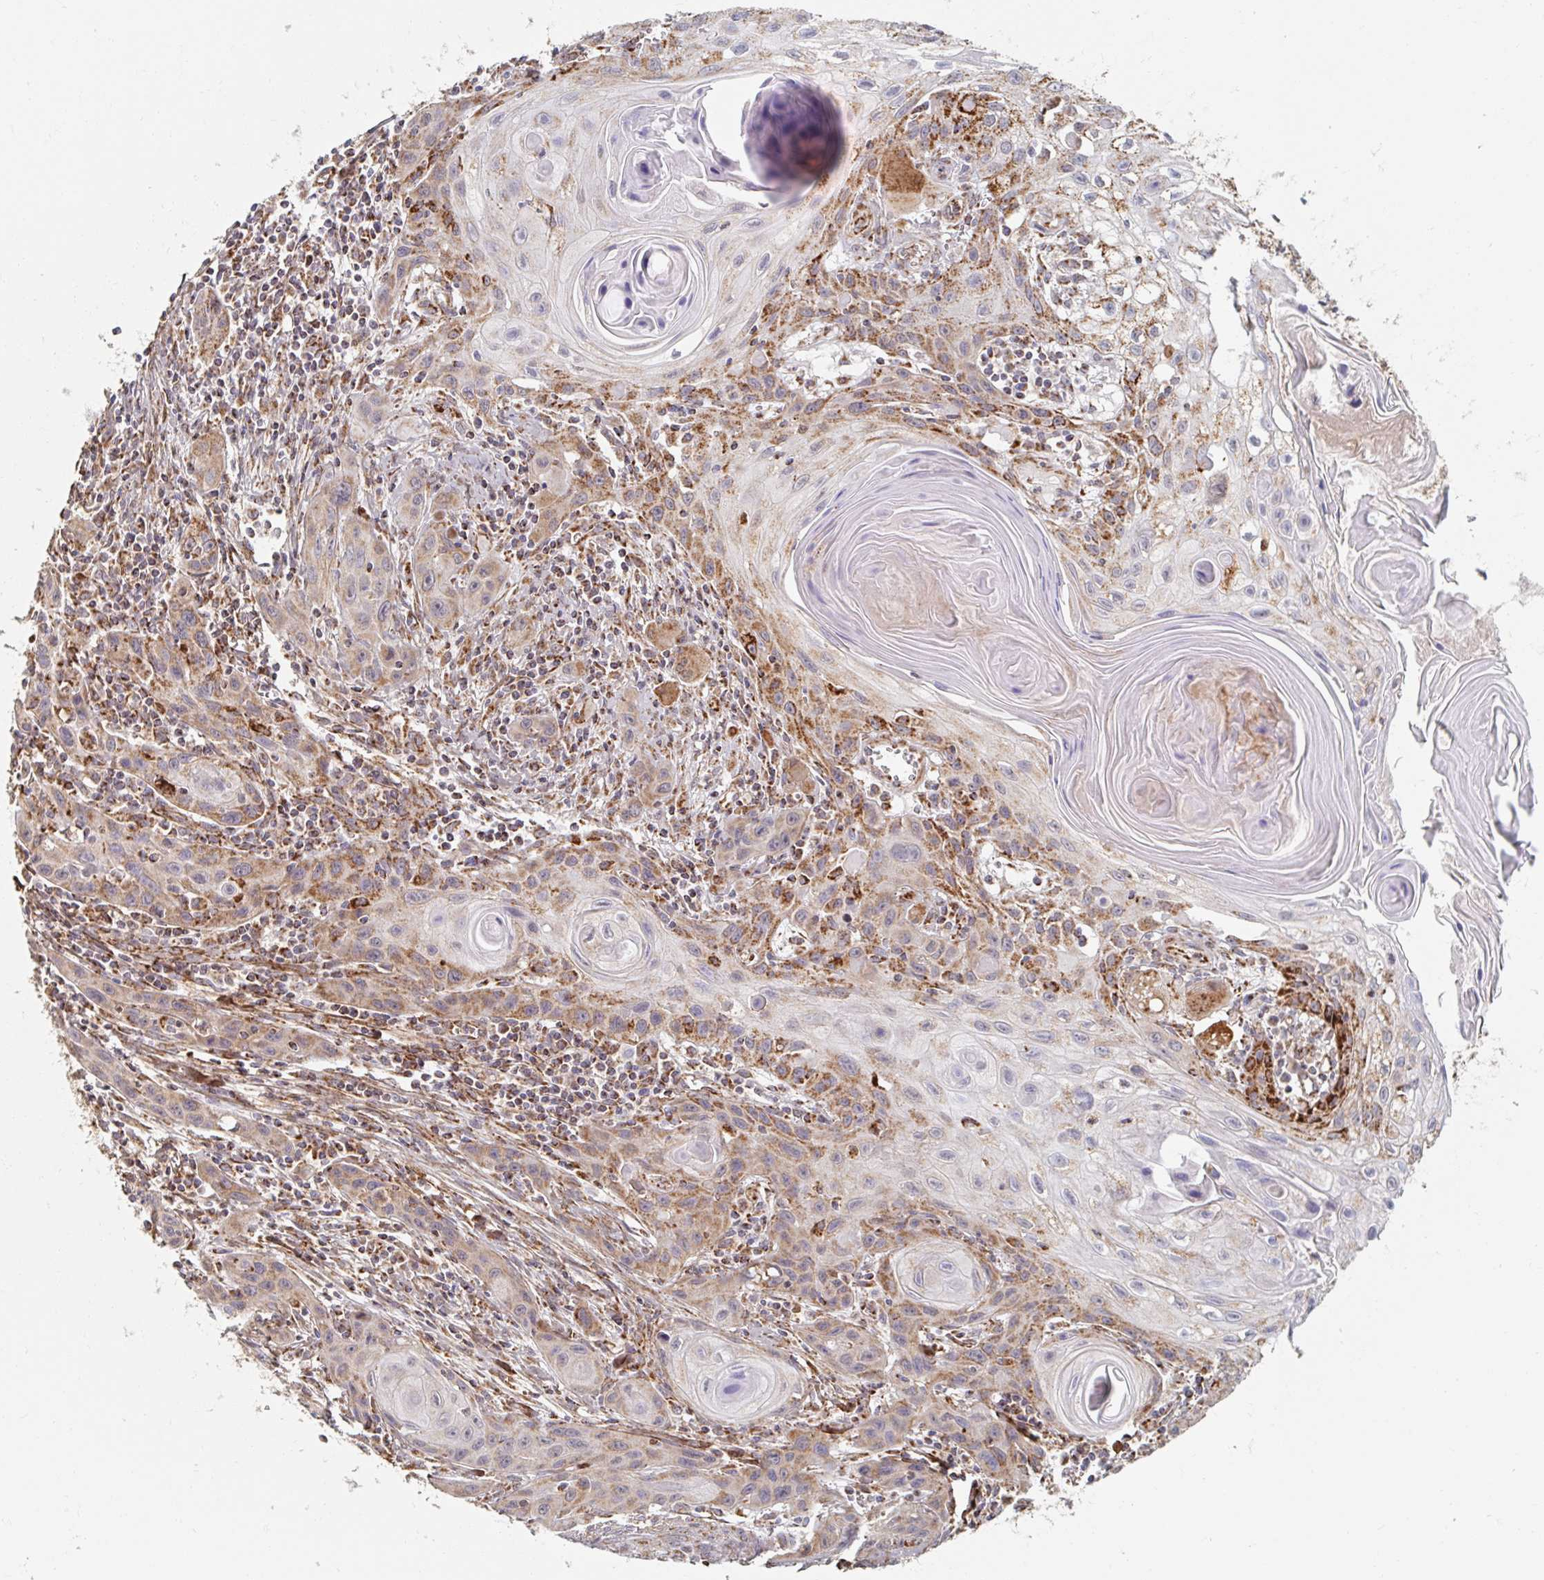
{"staining": {"intensity": "strong", "quantity": "25%-75%", "location": "cytoplasmic/membranous"}, "tissue": "head and neck cancer", "cell_type": "Tumor cells", "image_type": "cancer", "snomed": [{"axis": "morphology", "description": "Squamous cell carcinoma, NOS"}, {"axis": "topography", "description": "Oral tissue"}, {"axis": "topography", "description": "Head-Neck"}], "caption": "Protein expression analysis of head and neck cancer shows strong cytoplasmic/membranous expression in approximately 25%-75% of tumor cells.", "gene": "MAVS", "patient": {"sex": "male", "age": 58}}